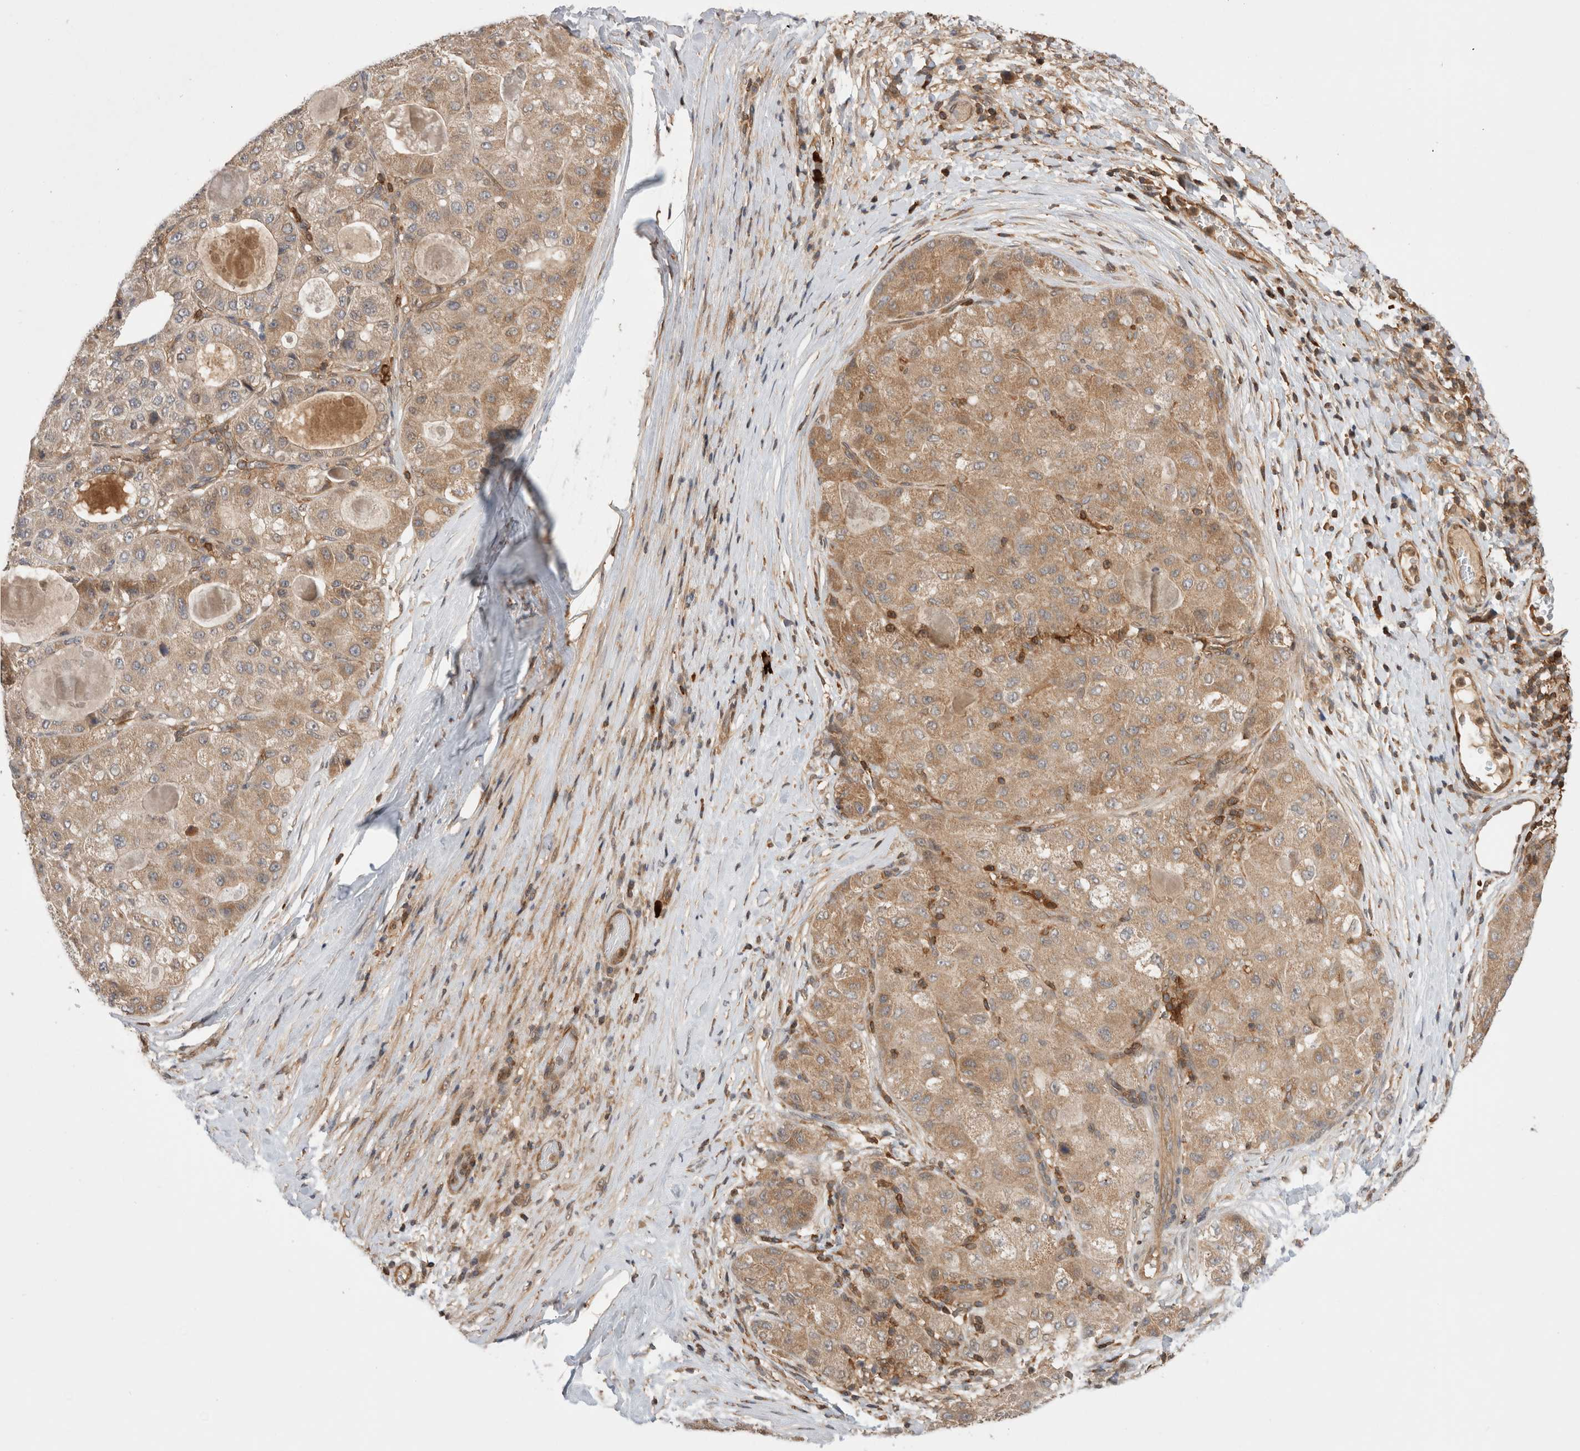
{"staining": {"intensity": "moderate", "quantity": ">75%", "location": "cytoplasmic/membranous"}, "tissue": "liver cancer", "cell_type": "Tumor cells", "image_type": "cancer", "snomed": [{"axis": "morphology", "description": "Carcinoma, Hepatocellular, NOS"}, {"axis": "topography", "description": "Liver"}], "caption": "Liver cancer (hepatocellular carcinoma) was stained to show a protein in brown. There is medium levels of moderate cytoplasmic/membranous staining in about >75% of tumor cells. Immunohistochemistry stains the protein of interest in brown and the nuclei are stained blue.", "gene": "NFKB1", "patient": {"sex": "male", "age": 80}}